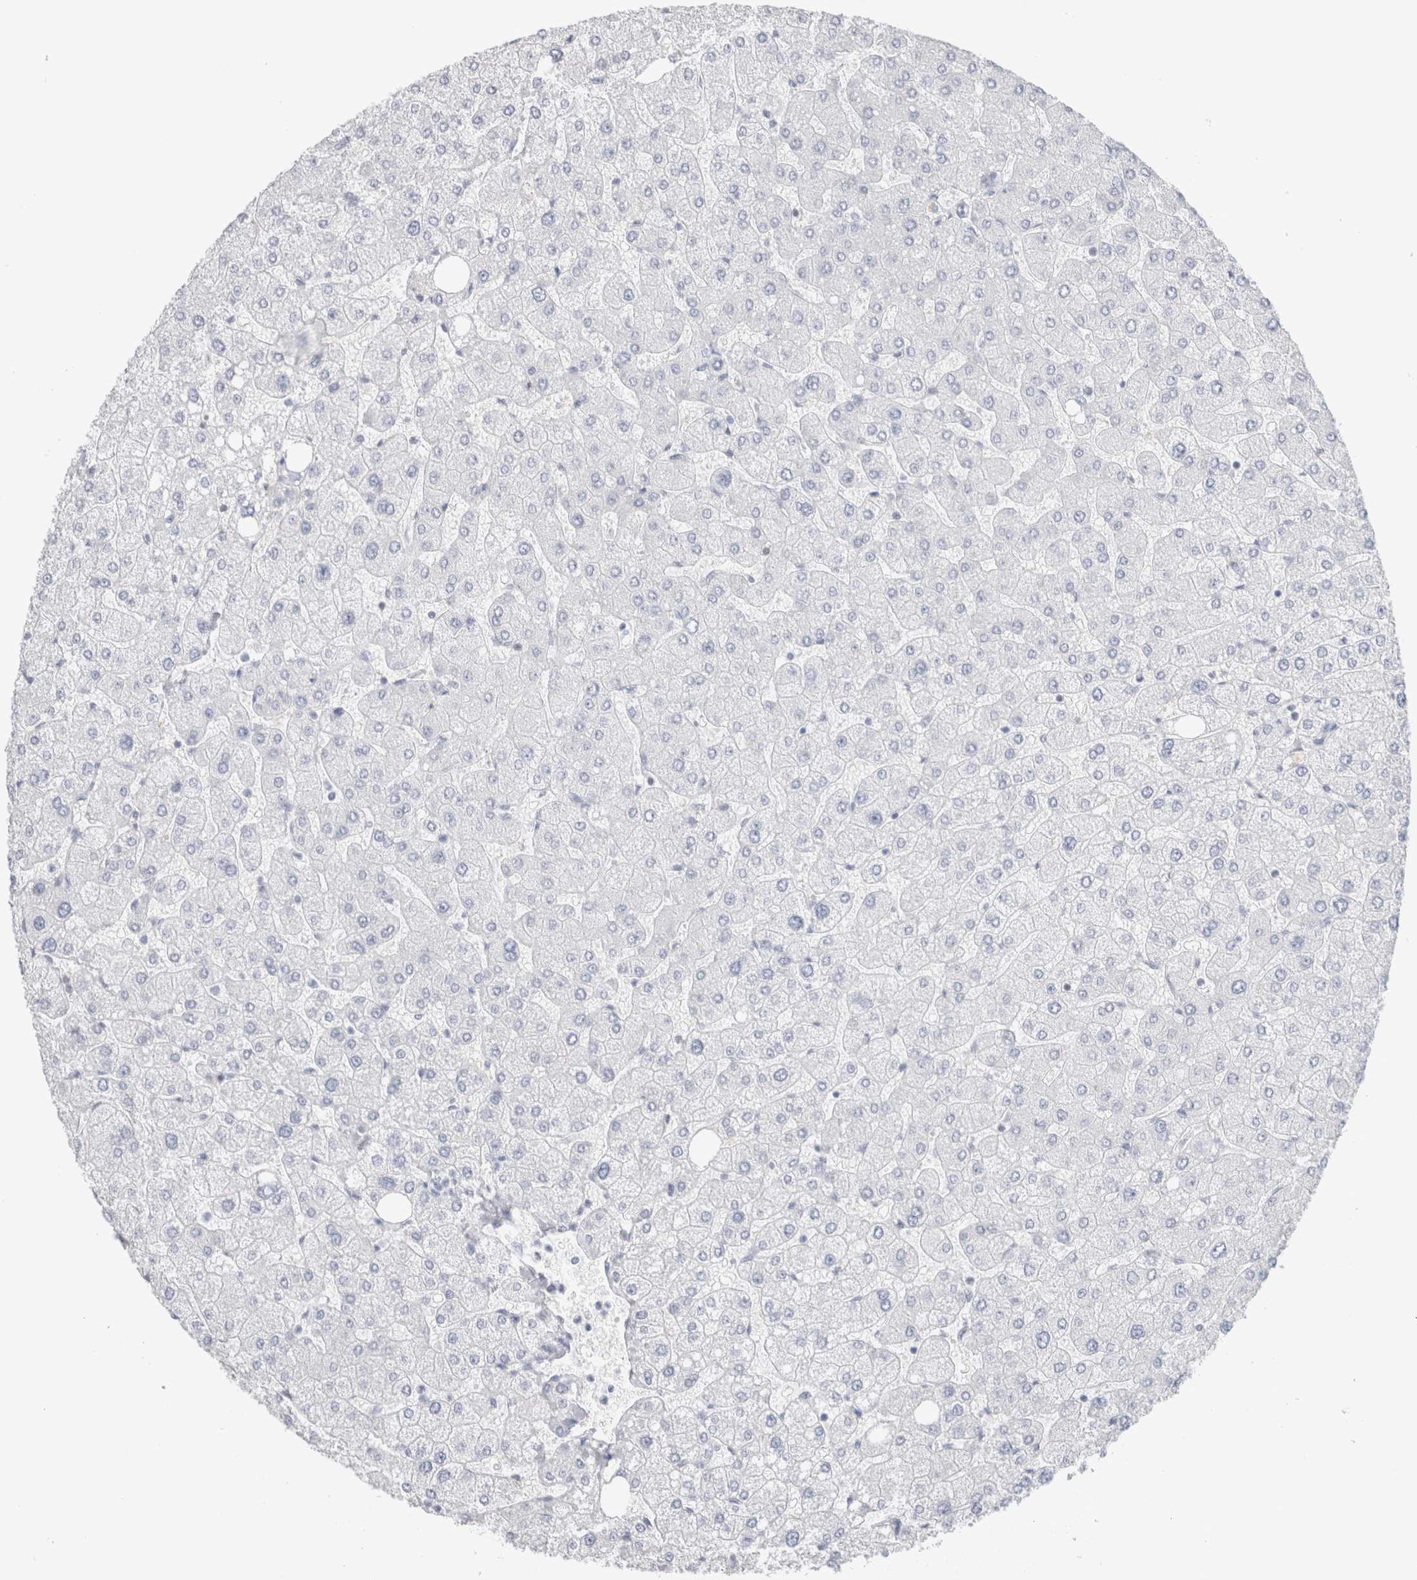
{"staining": {"intensity": "weak", "quantity": "25%-75%", "location": "cytoplasmic/membranous"}, "tissue": "liver", "cell_type": "Cholangiocytes", "image_type": "normal", "snomed": [{"axis": "morphology", "description": "Normal tissue, NOS"}, {"axis": "topography", "description": "Liver"}], "caption": "The photomicrograph displays a brown stain indicating the presence of a protein in the cytoplasmic/membranous of cholangiocytes in liver. The staining is performed using DAB brown chromogen to label protein expression. The nuclei are counter-stained blue using hematoxylin.", "gene": "CAPN2", "patient": {"sex": "male", "age": 55}}